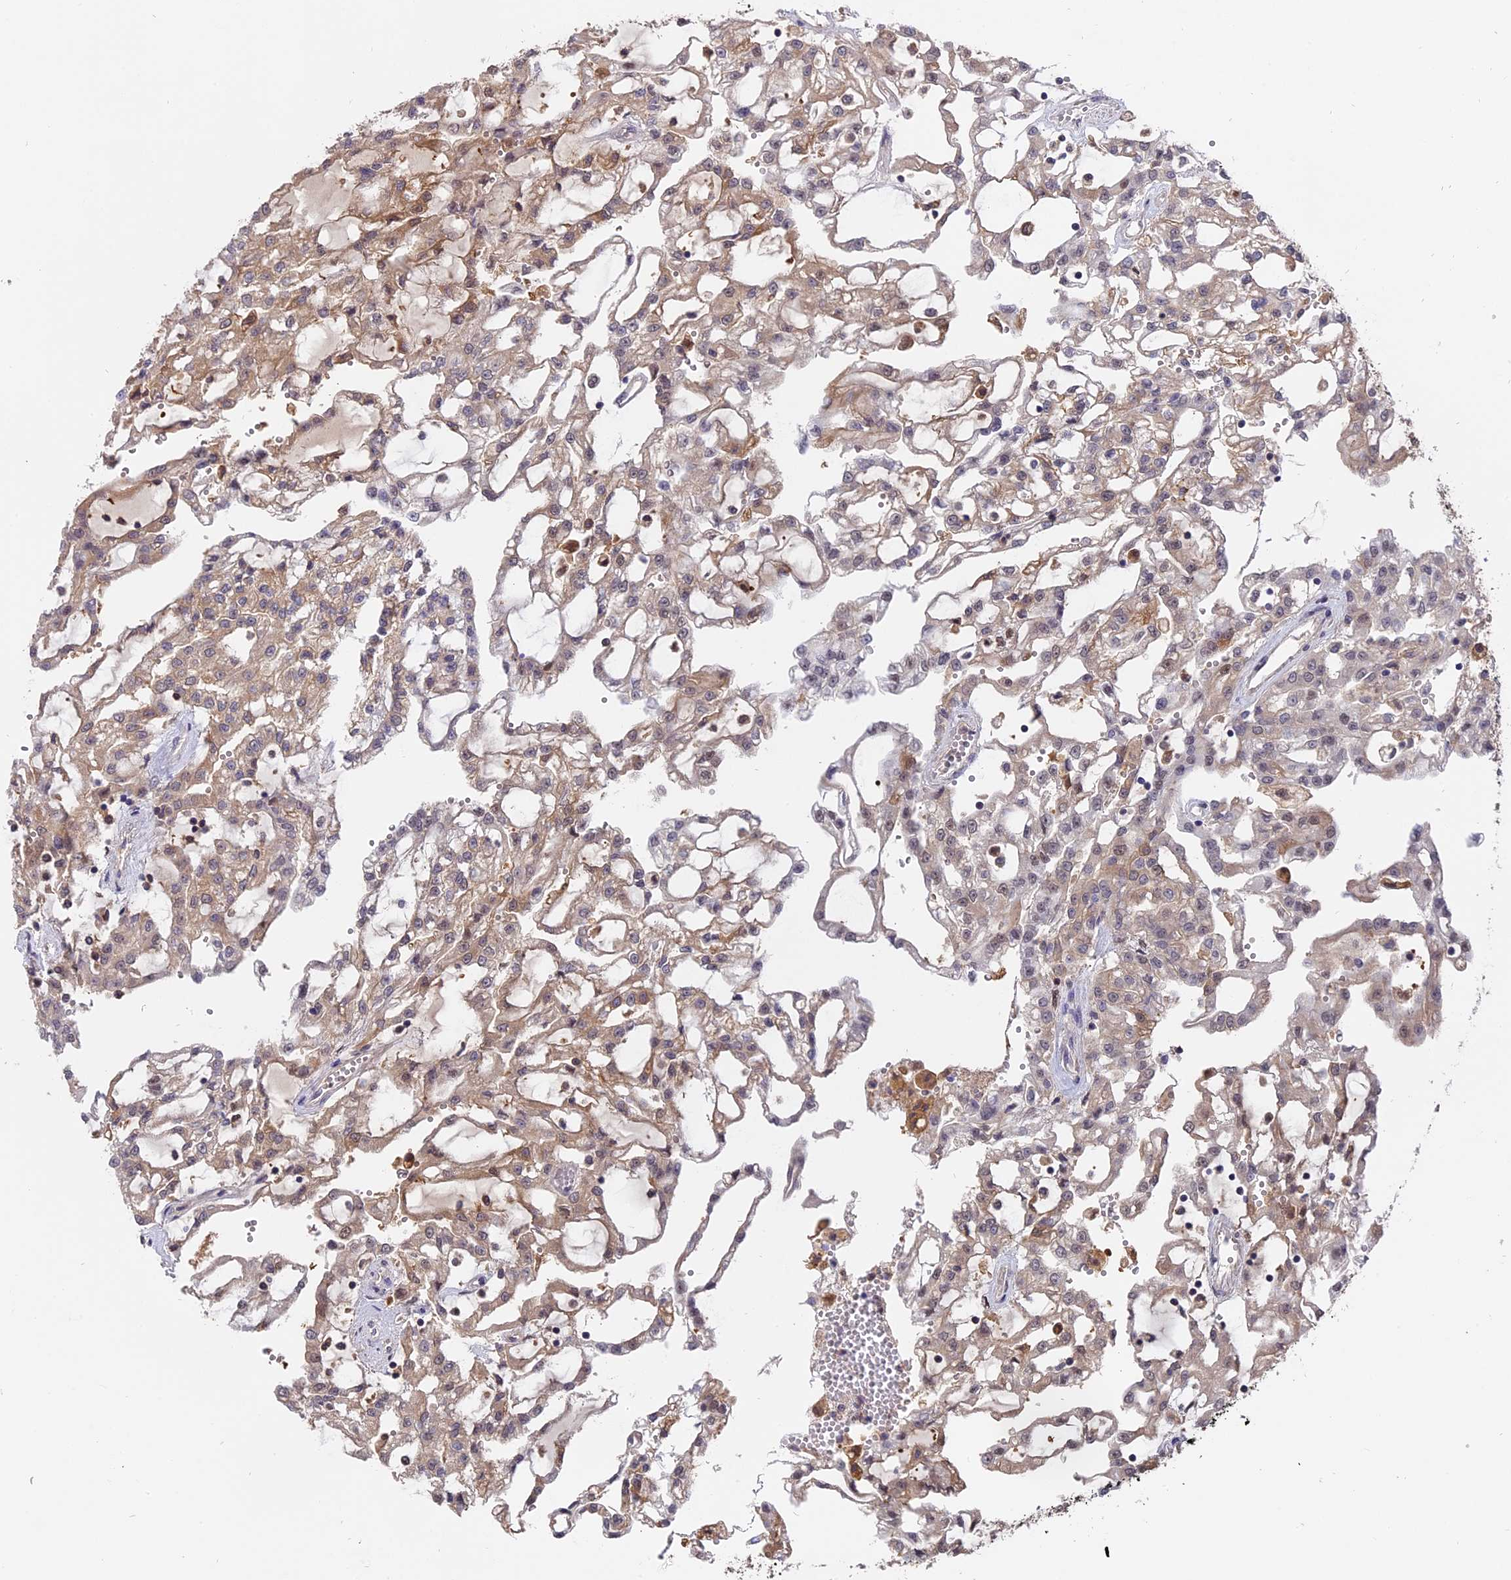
{"staining": {"intensity": "moderate", "quantity": "25%-75%", "location": "cytoplasmic/membranous"}, "tissue": "renal cancer", "cell_type": "Tumor cells", "image_type": "cancer", "snomed": [{"axis": "morphology", "description": "Adenocarcinoma, NOS"}, {"axis": "topography", "description": "Kidney"}], "caption": "Immunohistochemical staining of human renal cancer (adenocarcinoma) demonstrates medium levels of moderate cytoplasmic/membranous protein staining in approximately 25%-75% of tumor cells.", "gene": "FAM118B", "patient": {"sex": "male", "age": 63}}